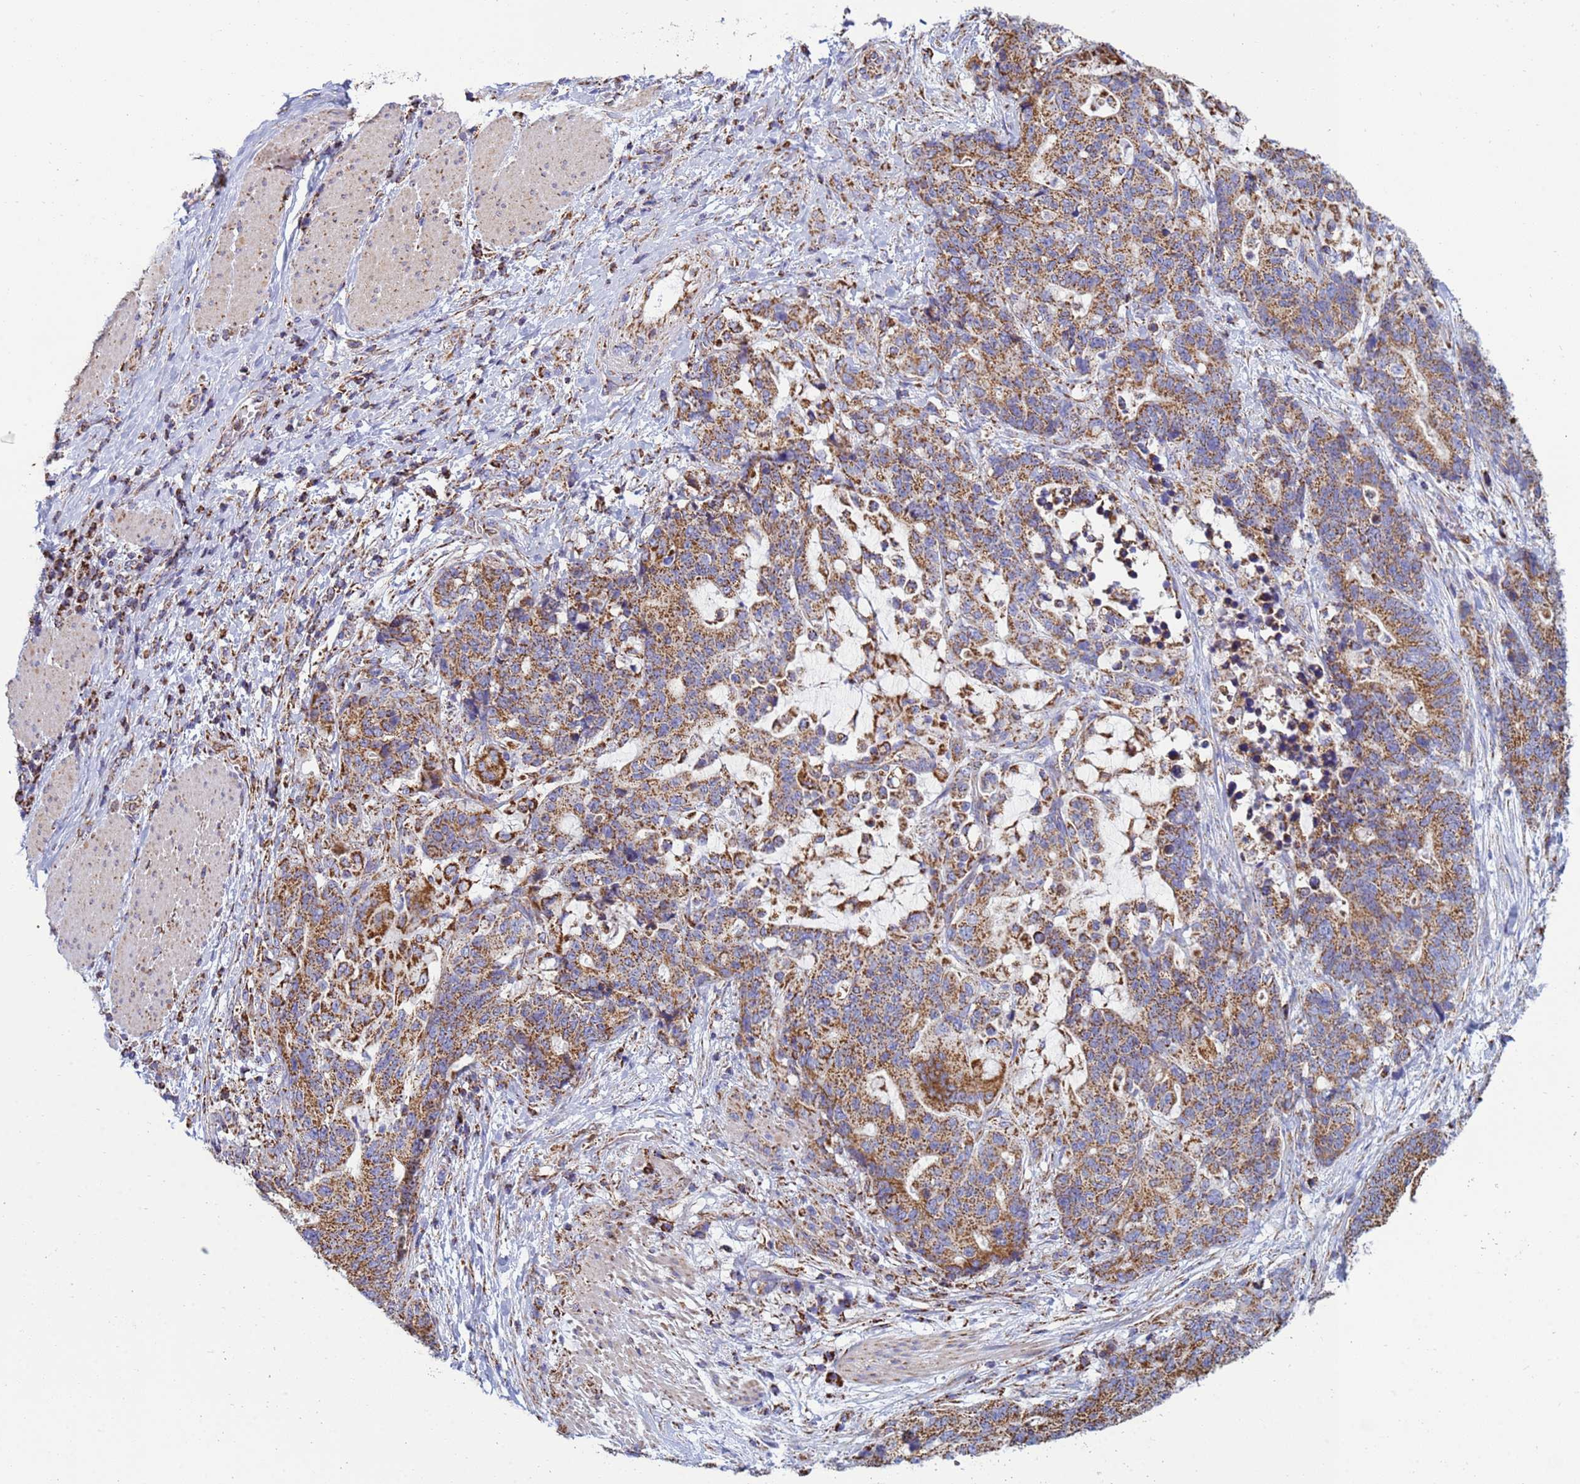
{"staining": {"intensity": "moderate", "quantity": ">75%", "location": "cytoplasmic/membranous"}, "tissue": "stomach cancer", "cell_type": "Tumor cells", "image_type": "cancer", "snomed": [{"axis": "morphology", "description": "Normal tissue, NOS"}, {"axis": "morphology", "description": "Adenocarcinoma, NOS"}, {"axis": "topography", "description": "Stomach"}], "caption": "Immunohistochemical staining of human stomach cancer shows moderate cytoplasmic/membranous protein expression in approximately >75% of tumor cells. The staining was performed using DAB (3,3'-diaminobenzidine), with brown indicating positive protein expression. Nuclei are stained blue with hematoxylin.", "gene": "COQ4", "patient": {"sex": "female", "age": 64}}